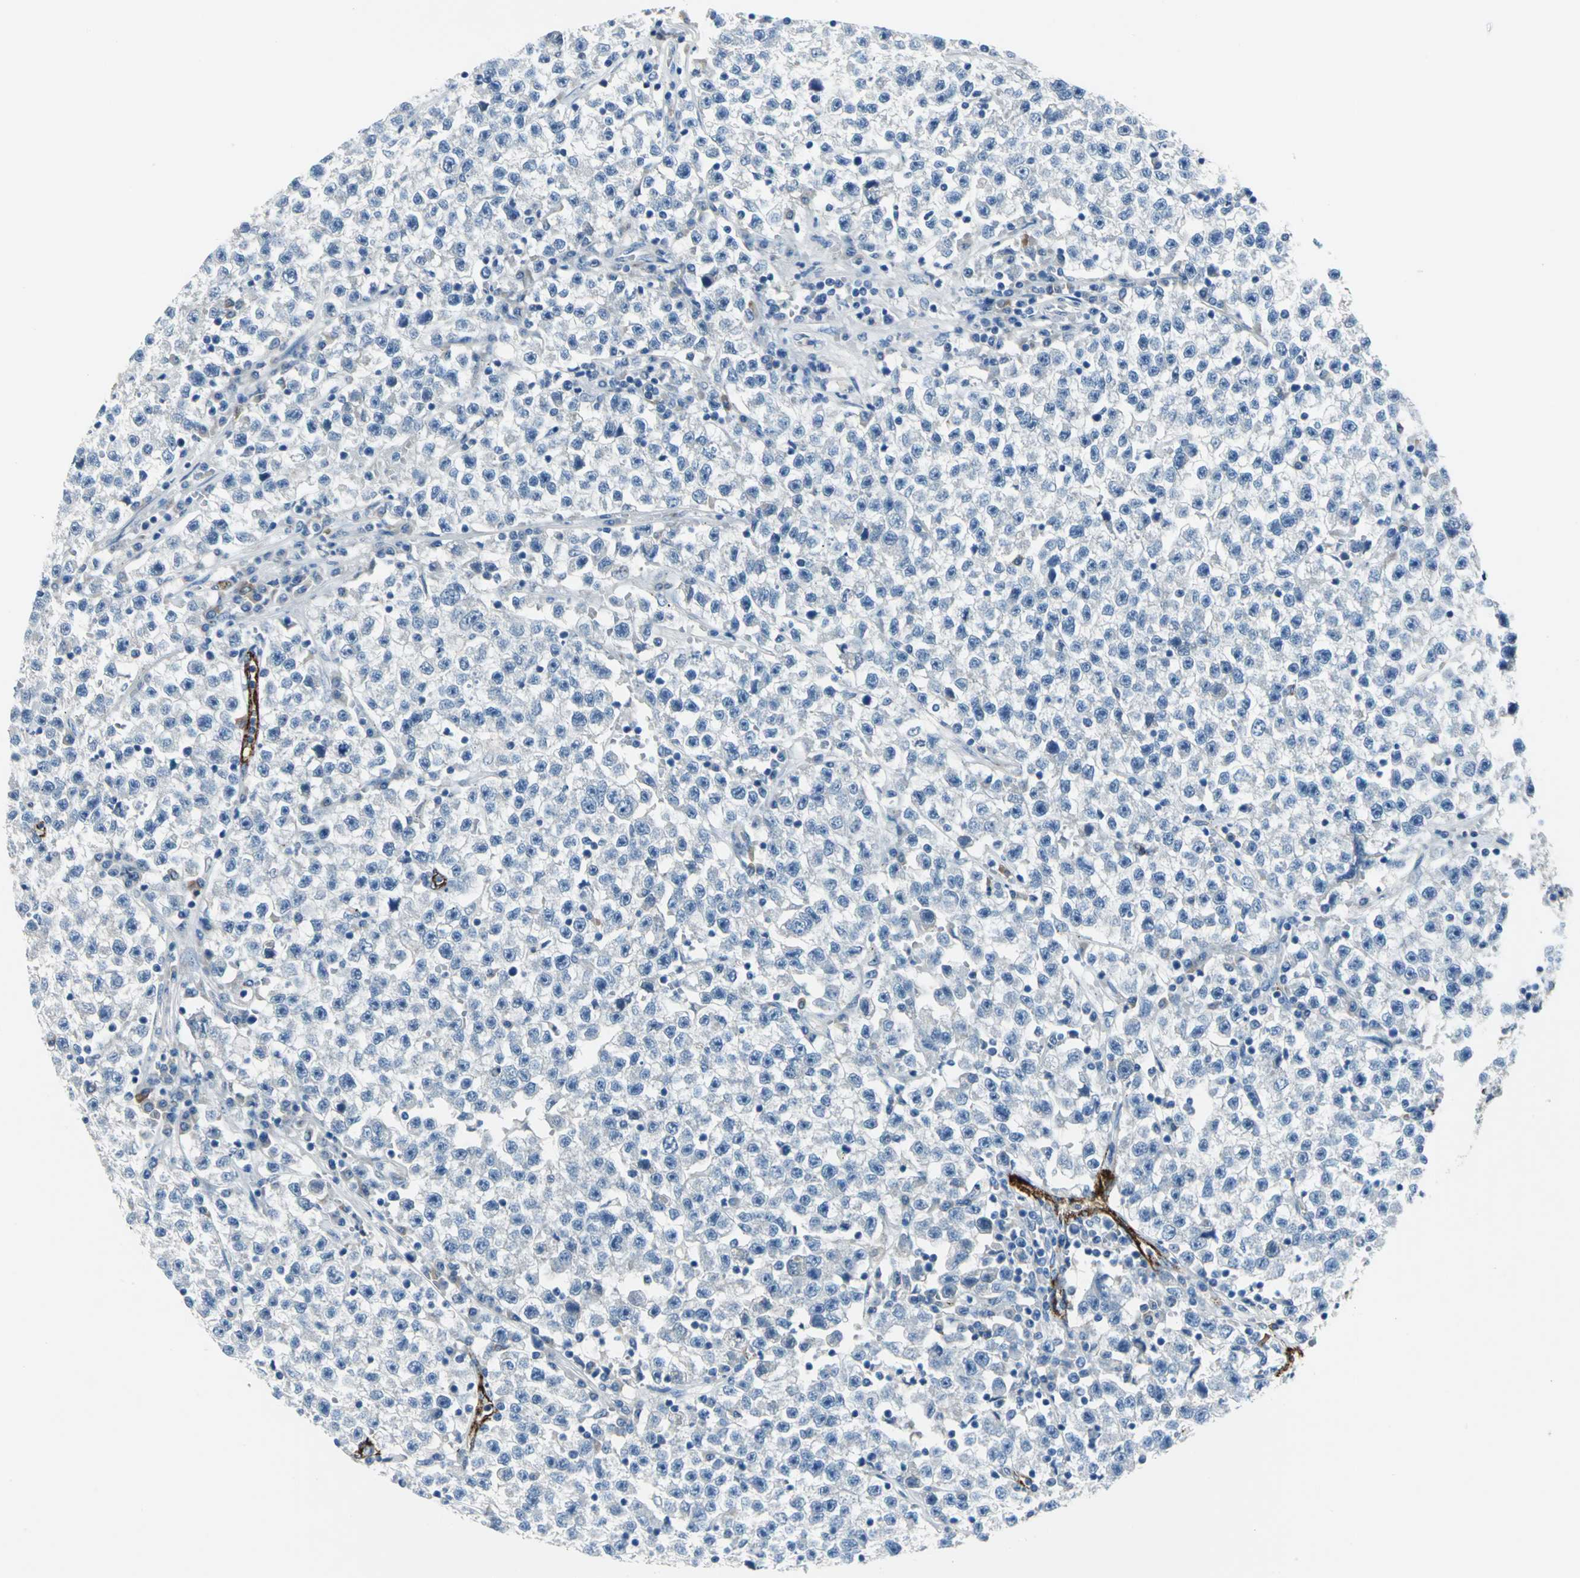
{"staining": {"intensity": "negative", "quantity": "none", "location": "none"}, "tissue": "testis cancer", "cell_type": "Tumor cells", "image_type": "cancer", "snomed": [{"axis": "morphology", "description": "Seminoma, NOS"}, {"axis": "topography", "description": "Testis"}], "caption": "The image exhibits no significant positivity in tumor cells of testis cancer.", "gene": "SELP", "patient": {"sex": "male", "age": 22}}